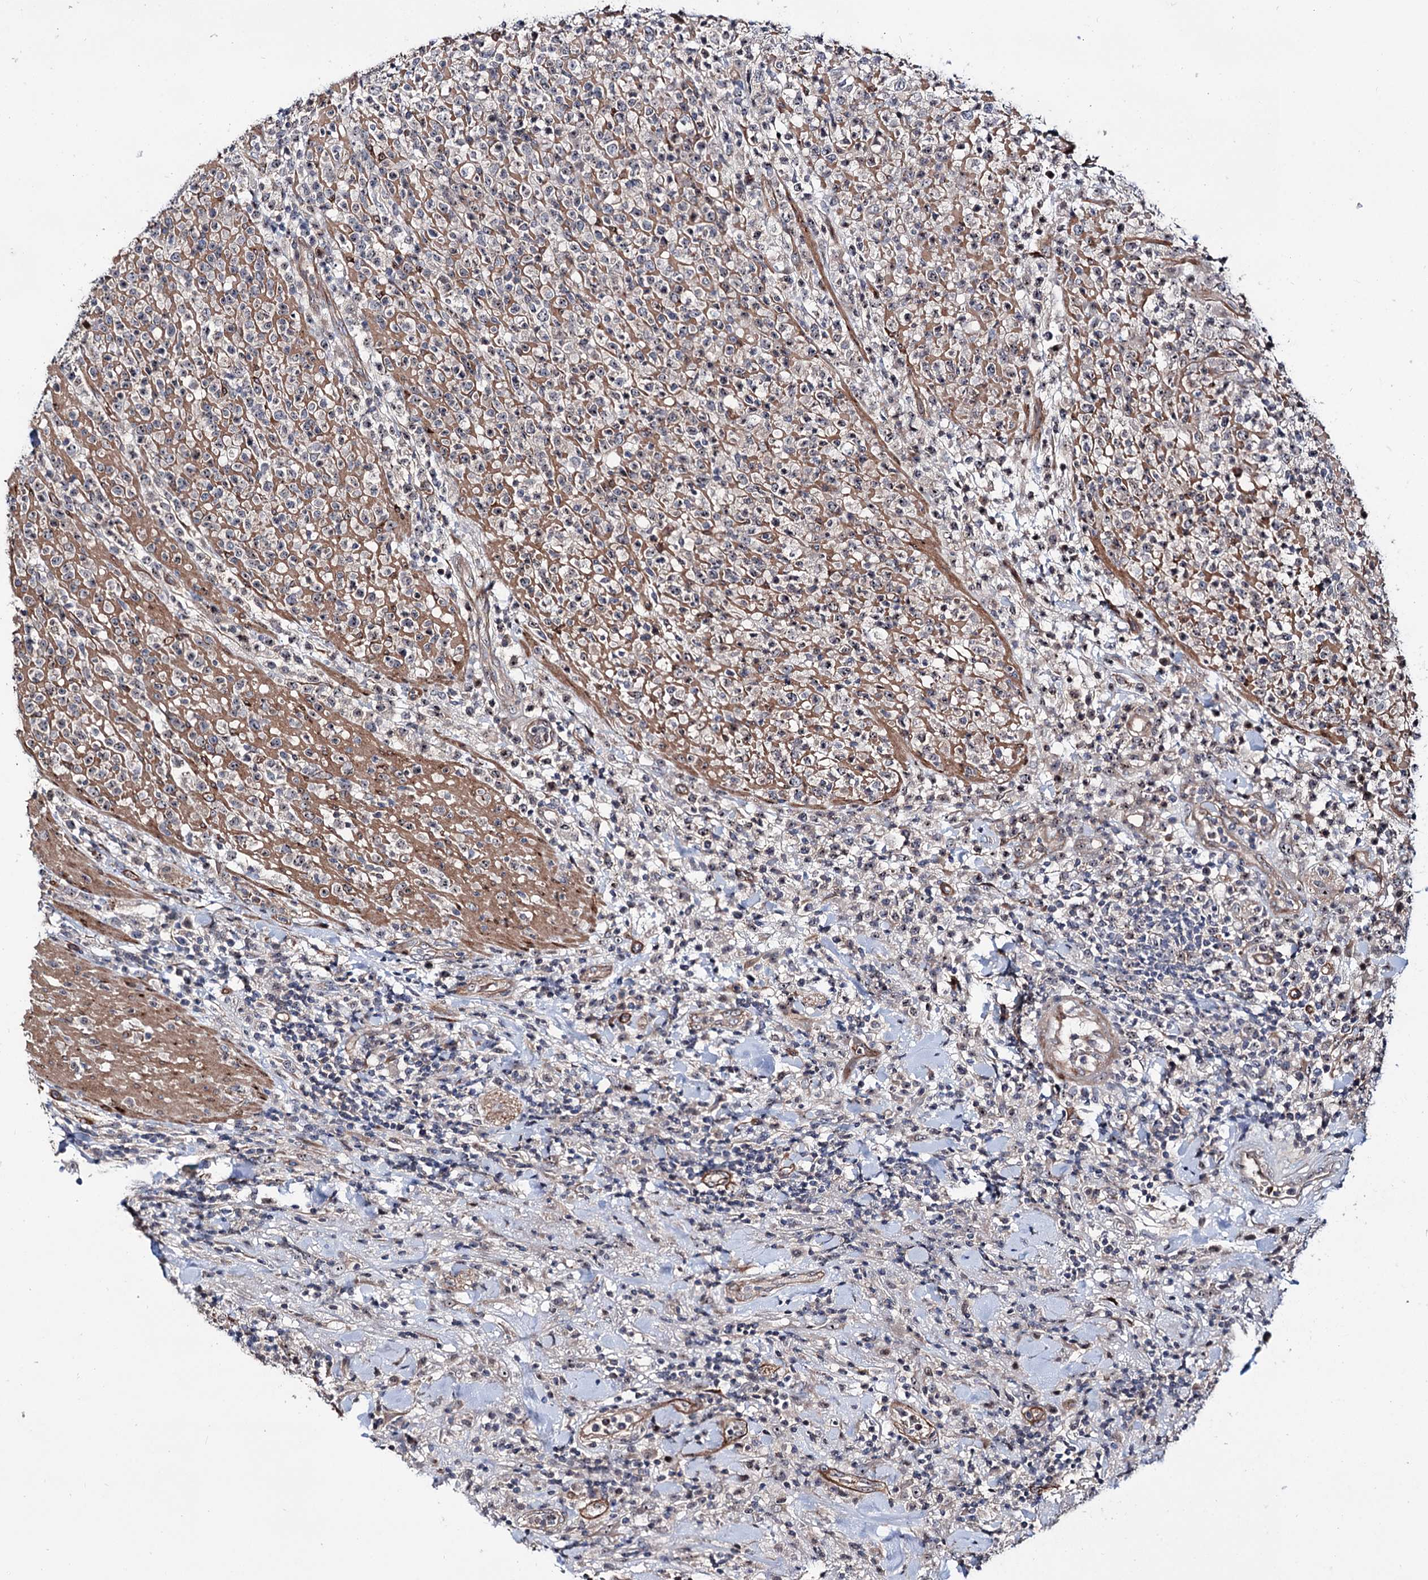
{"staining": {"intensity": "weak", "quantity": "25%-75%", "location": "cytoplasmic/membranous,nuclear"}, "tissue": "lymphoma", "cell_type": "Tumor cells", "image_type": "cancer", "snomed": [{"axis": "morphology", "description": "Malignant lymphoma, non-Hodgkin's type, High grade"}, {"axis": "topography", "description": "Colon"}], "caption": "High-magnification brightfield microscopy of malignant lymphoma, non-Hodgkin's type (high-grade) stained with DAB (brown) and counterstained with hematoxylin (blue). tumor cells exhibit weak cytoplasmic/membranous and nuclear staining is appreciated in about25%-75% of cells.", "gene": "PTDSS2", "patient": {"sex": "female", "age": 53}}